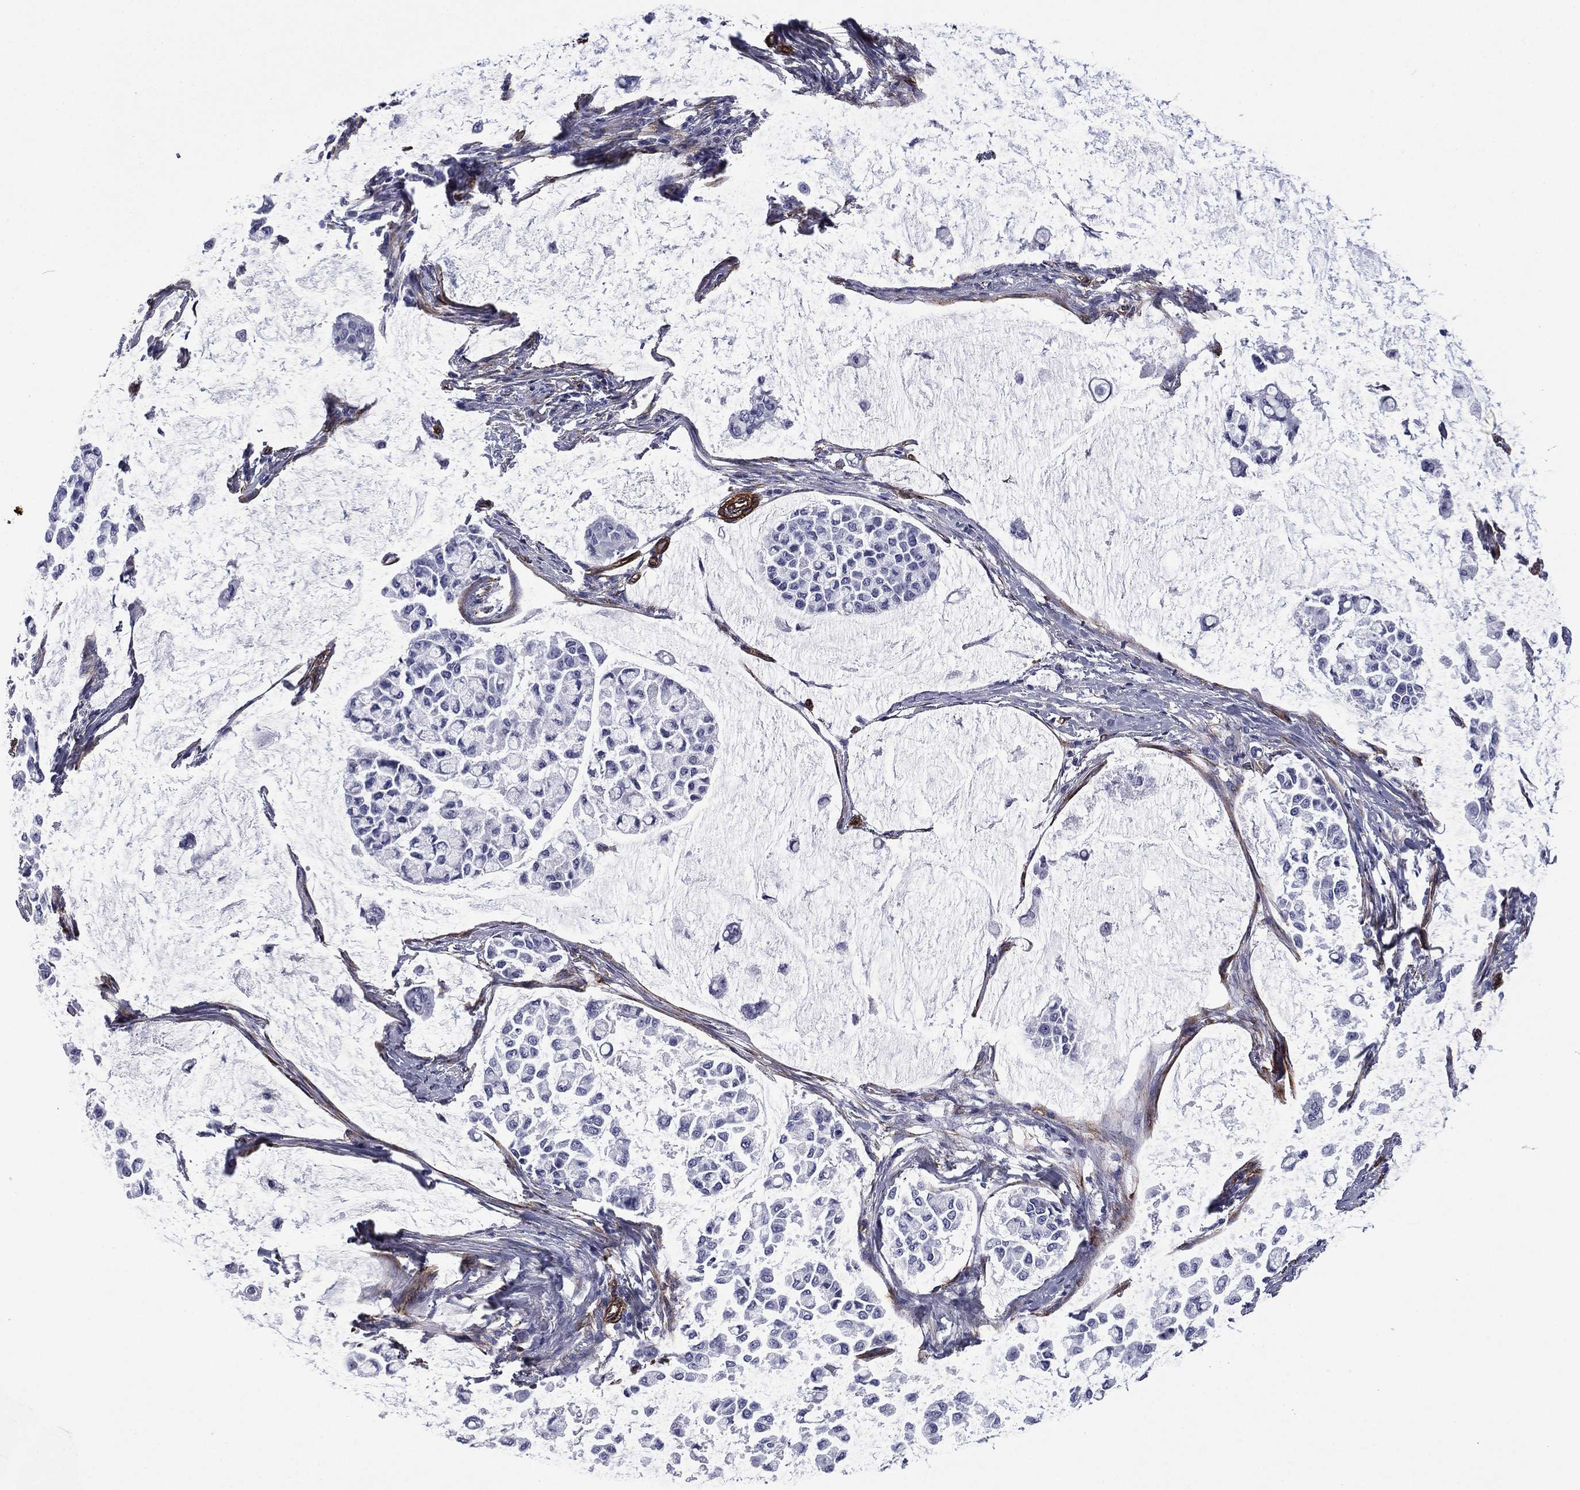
{"staining": {"intensity": "negative", "quantity": "none", "location": "none"}, "tissue": "stomach cancer", "cell_type": "Tumor cells", "image_type": "cancer", "snomed": [{"axis": "morphology", "description": "Adenocarcinoma, NOS"}, {"axis": "topography", "description": "Stomach"}], "caption": "Protein analysis of stomach adenocarcinoma reveals no significant staining in tumor cells.", "gene": "CAVIN3", "patient": {"sex": "male", "age": 82}}